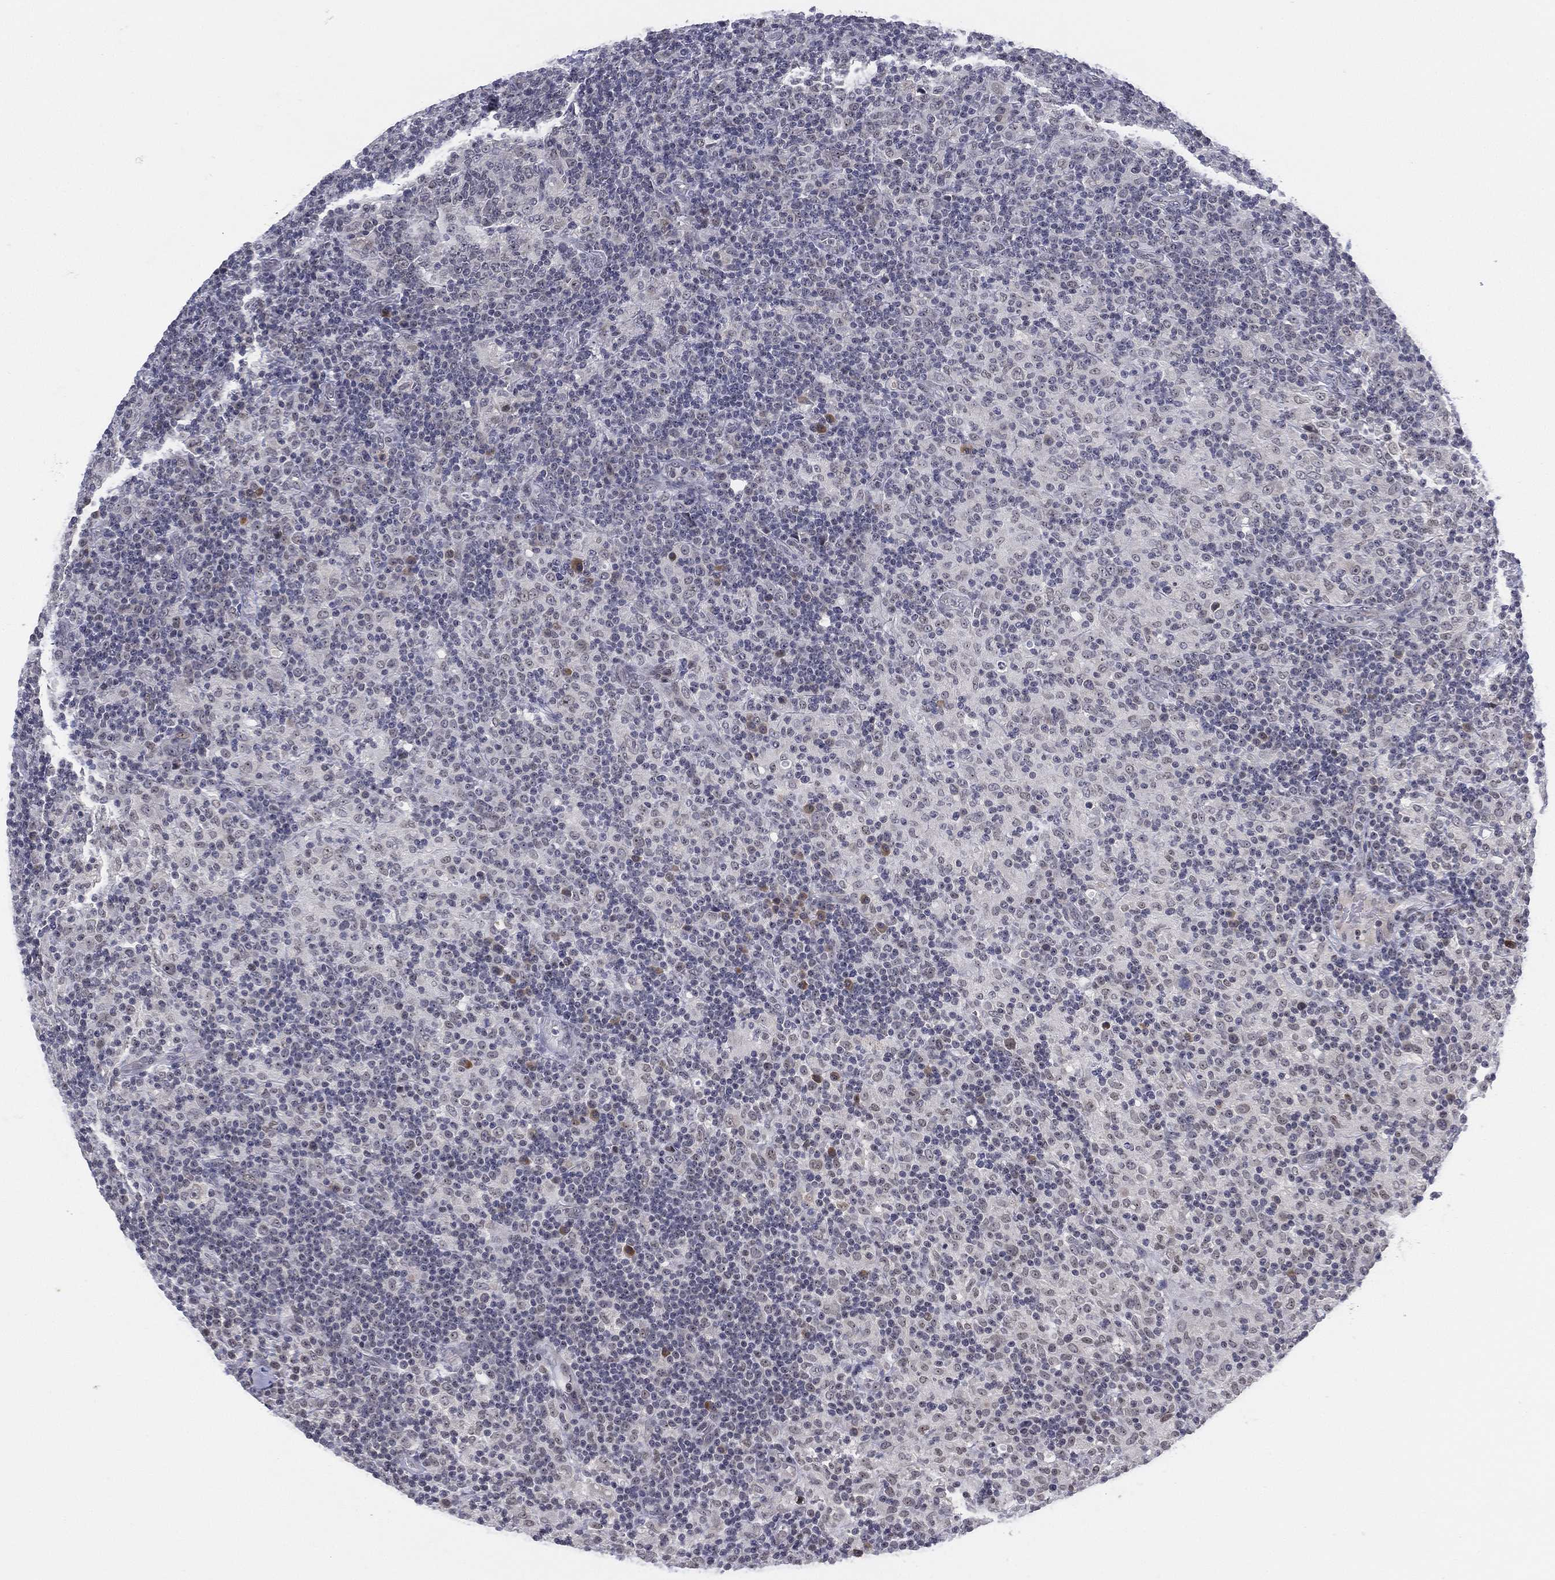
{"staining": {"intensity": "negative", "quantity": "none", "location": "none"}, "tissue": "lymphoma", "cell_type": "Tumor cells", "image_type": "cancer", "snomed": [{"axis": "morphology", "description": "Hodgkin's disease, NOS"}, {"axis": "topography", "description": "Lymph node"}], "caption": "DAB (3,3'-diaminobenzidine) immunohistochemical staining of lymphoma displays no significant staining in tumor cells.", "gene": "MS4A8", "patient": {"sex": "male", "age": 70}}